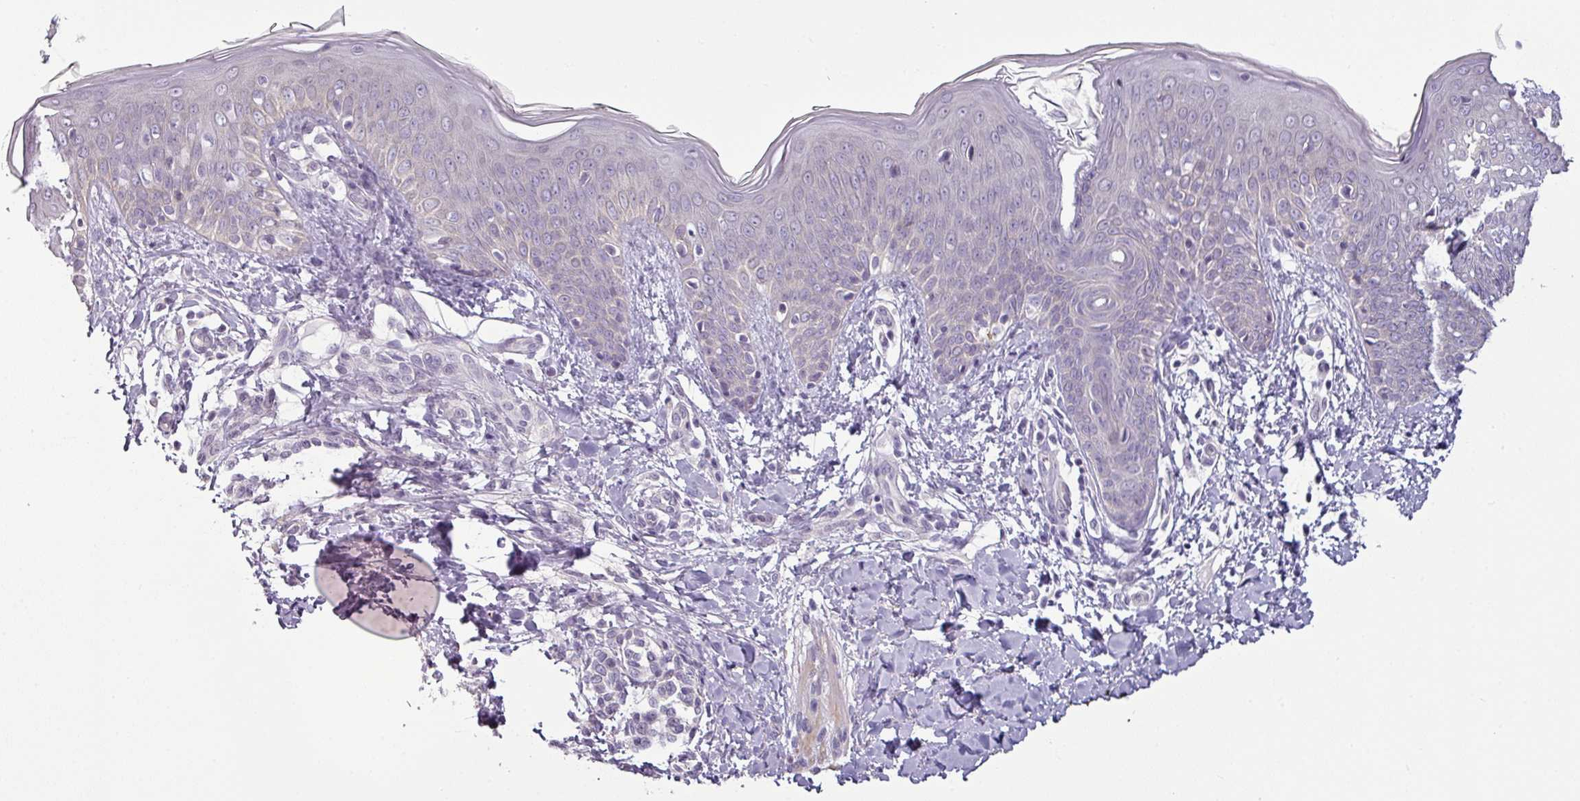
{"staining": {"intensity": "negative", "quantity": "none", "location": "none"}, "tissue": "skin", "cell_type": "Fibroblasts", "image_type": "normal", "snomed": [{"axis": "morphology", "description": "Normal tissue, NOS"}, {"axis": "topography", "description": "Skin"}], "caption": "IHC histopathology image of normal skin stained for a protein (brown), which reveals no positivity in fibroblasts.", "gene": "OR52D1", "patient": {"sex": "male", "age": 16}}